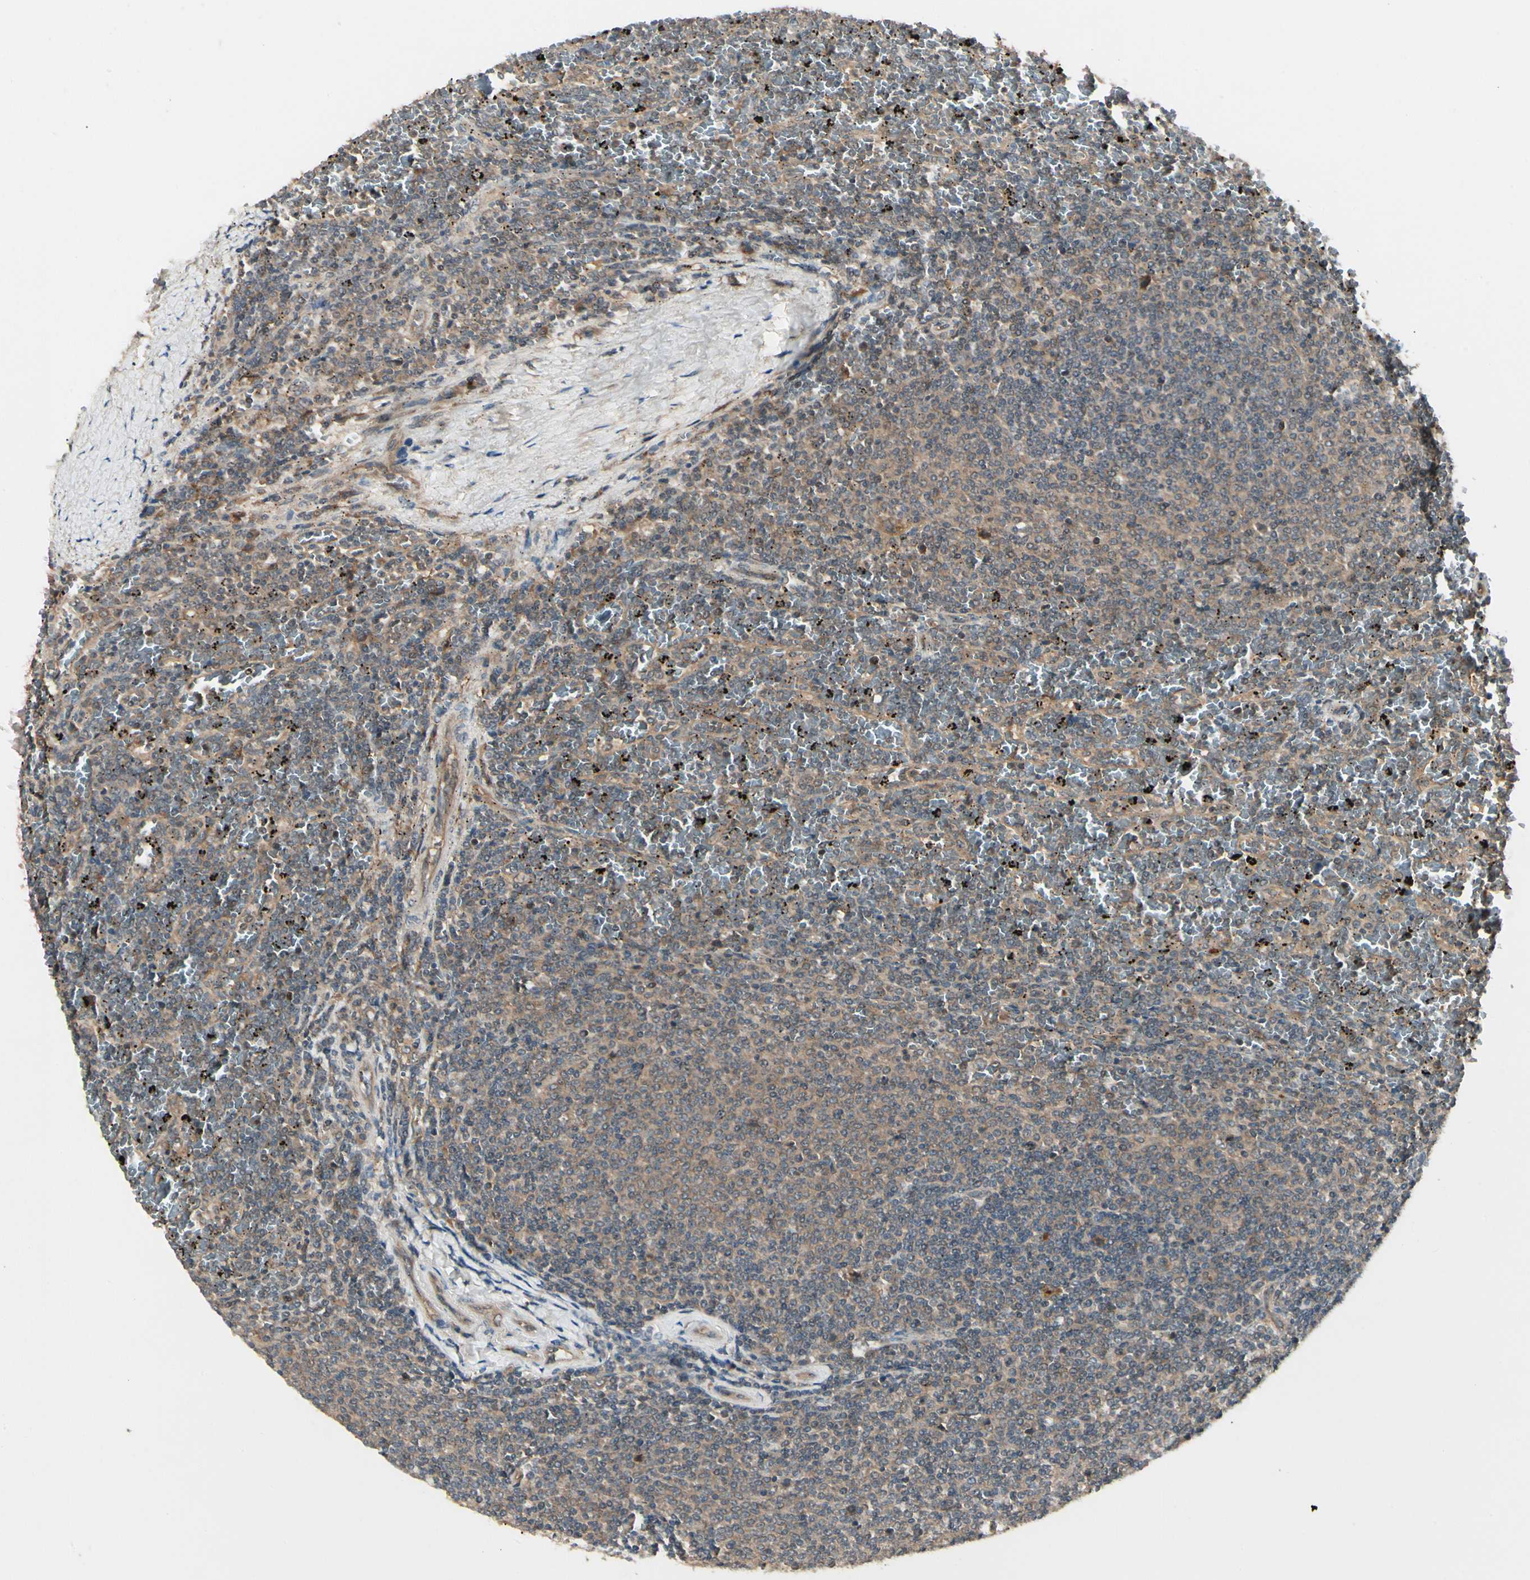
{"staining": {"intensity": "moderate", "quantity": ">75%", "location": "cytoplasmic/membranous"}, "tissue": "lymphoma", "cell_type": "Tumor cells", "image_type": "cancer", "snomed": [{"axis": "morphology", "description": "Malignant lymphoma, non-Hodgkin's type, Low grade"}, {"axis": "topography", "description": "Spleen"}], "caption": "Tumor cells reveal moderate cytoplasmic/membranous positivity in about >75% of cells in malignant lymphoma, non-Hodgkin's type (low-grade).", "gene": "RNF14", "patient": {"sex": "female", "age": 77}}